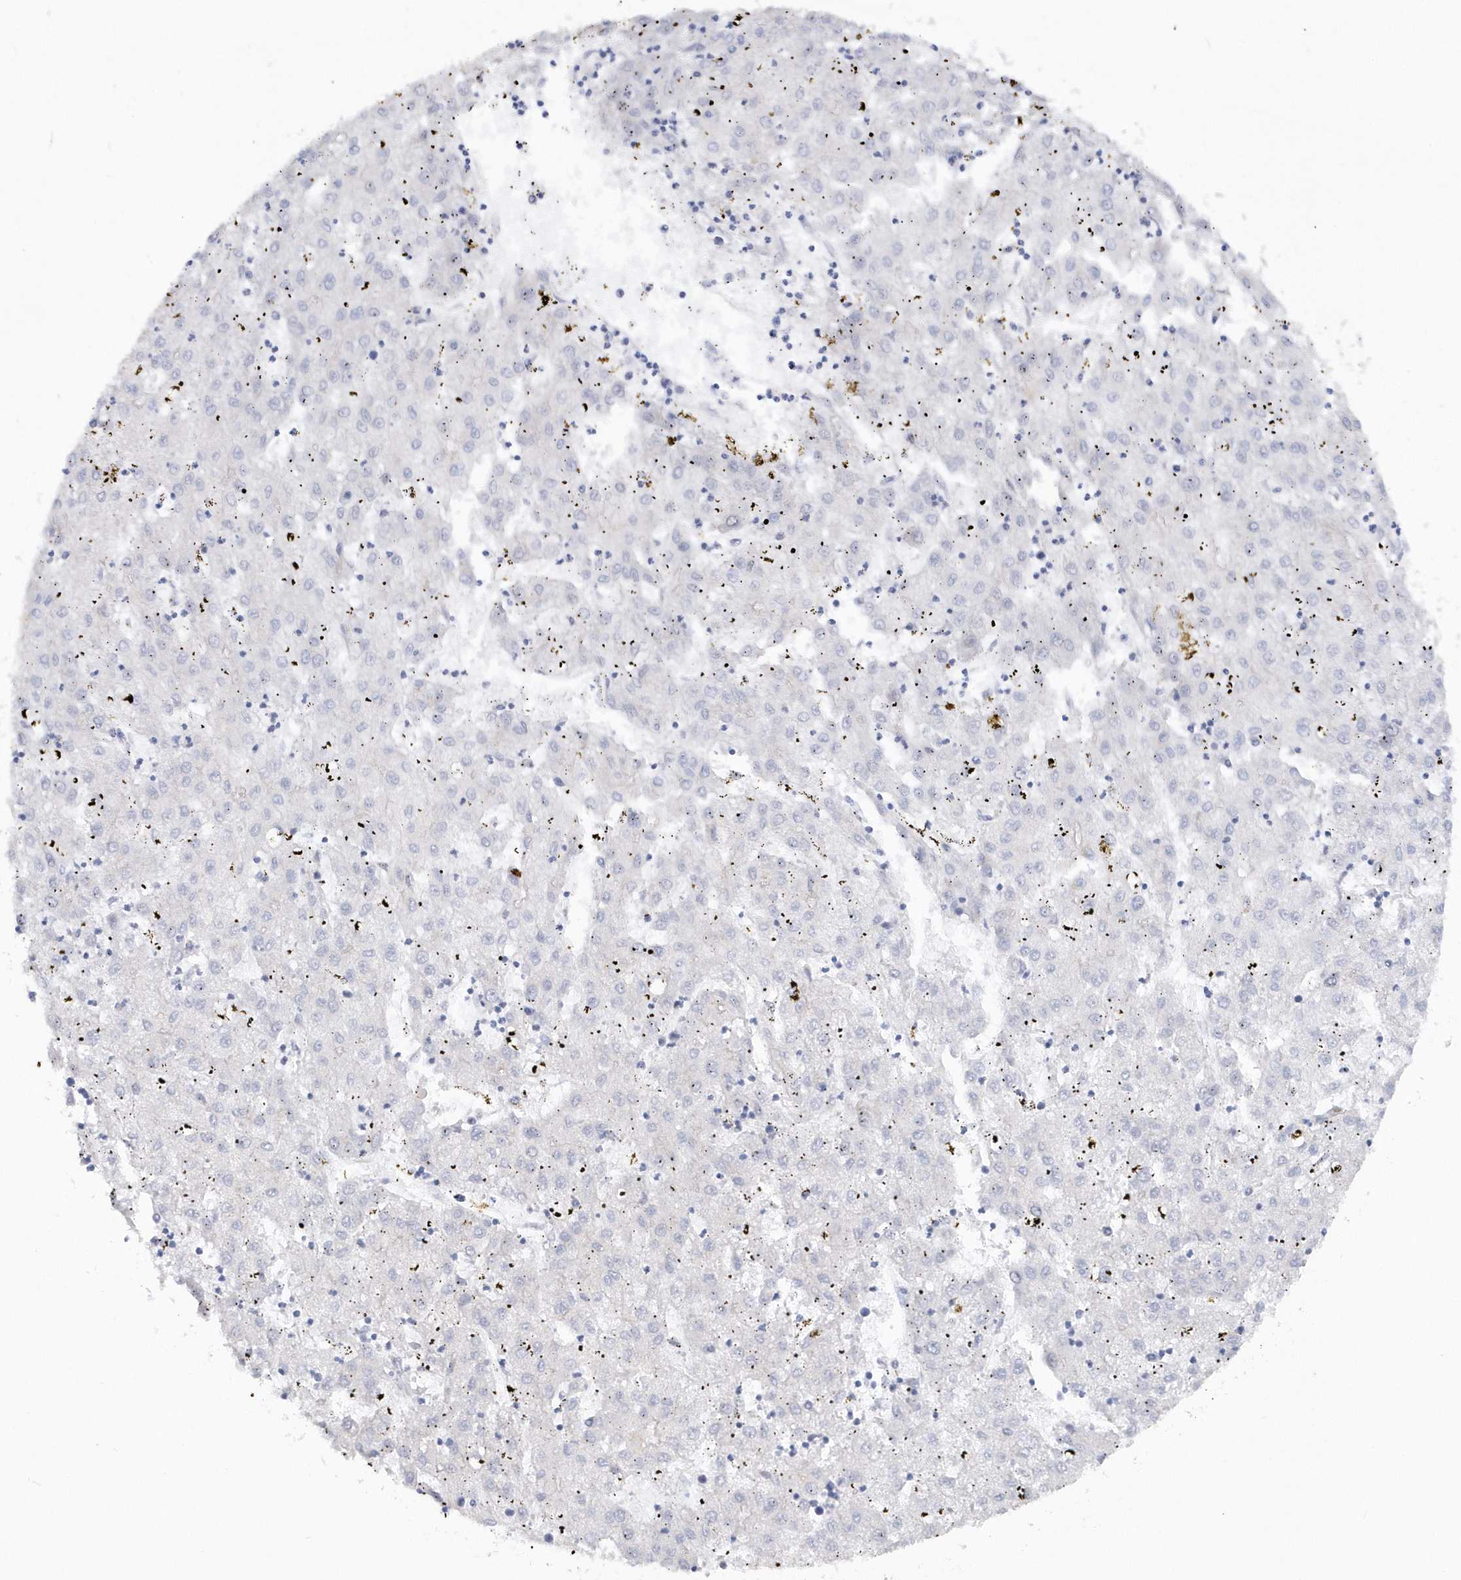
{"staining": {"intensity": "negative", "quantity": "none", "location": "none"}, "tissue": "liver cancer", "cell_type": "Tumor cells", "image_type": "cancer", "snomed": [{"axis": "morphology", "description": "Carcinoma, Hepatocellular, NOS"}, {"axis": "topography", "description": "Liver"}], "caption": "The immunohistochemistry photomicrograph has no significant expression in tumor cells of liver cancer (hepatocellular carcinoma) tissue.", "gene": "RPE", "patient": {"sex": "male", "age": 72}}